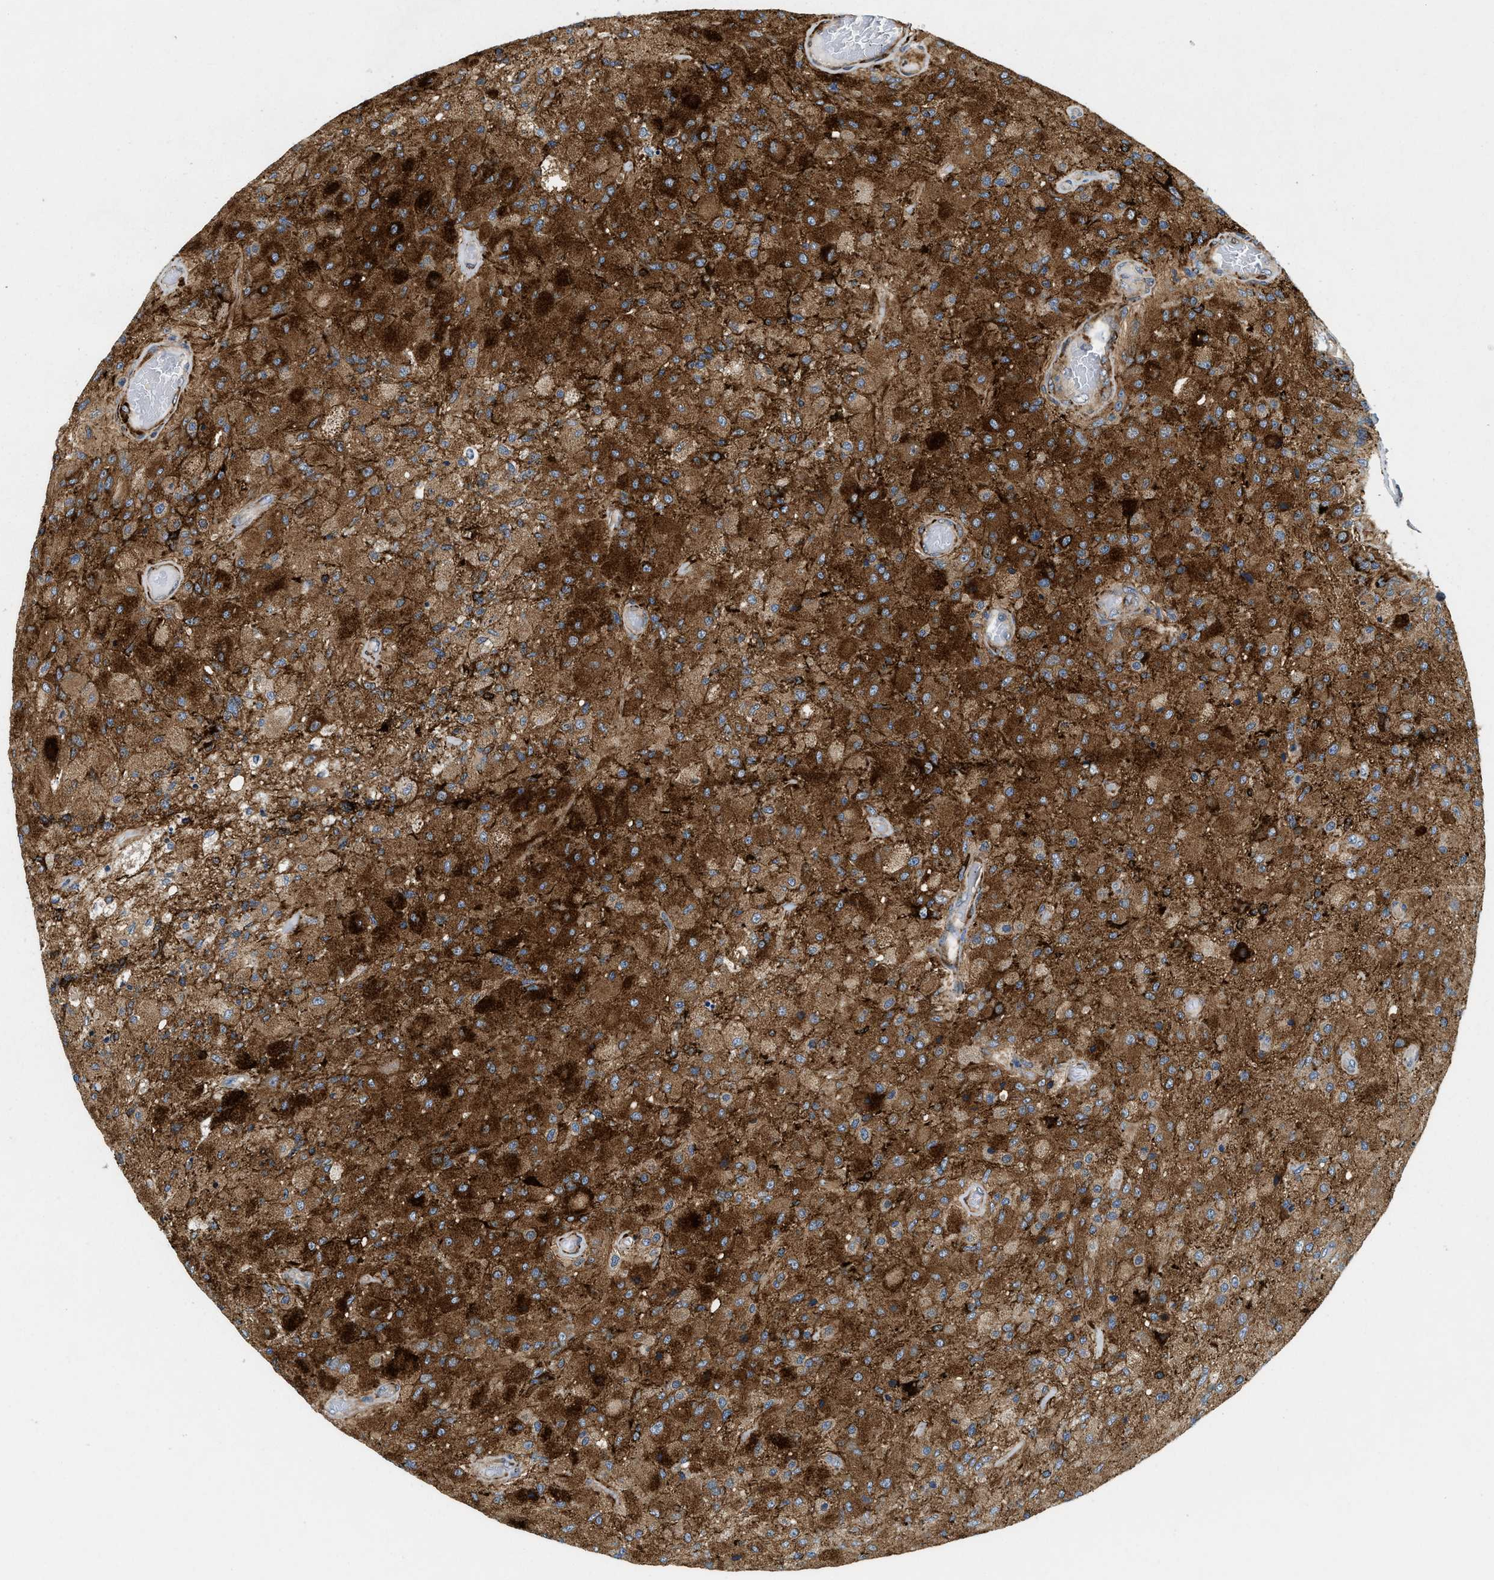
{"staining": {"intensity": "strong", "quantity": ">75%", "location": "cytoplasmic/membranous"}, "tissue": "glioma", "cell_type": "Tumor cells", "image_type": "cancer", "snomed": [{"axis": "morphology", "description": "Normal tissue, NOS"}, {"axis": "morphology", "description": "Glioma, malignant, High grade"}, {"axis": "topography", "description": "Cerebral cortex"}], "caption": "This is an image of immunohistochemistry (IHC) staining of malignant glioma (high-grade), which shows strong staining in the cytoplasmic/membranous of tumor cells.", "gene": "ZNF599", "patient": {"sex": "male", "age": 77}}